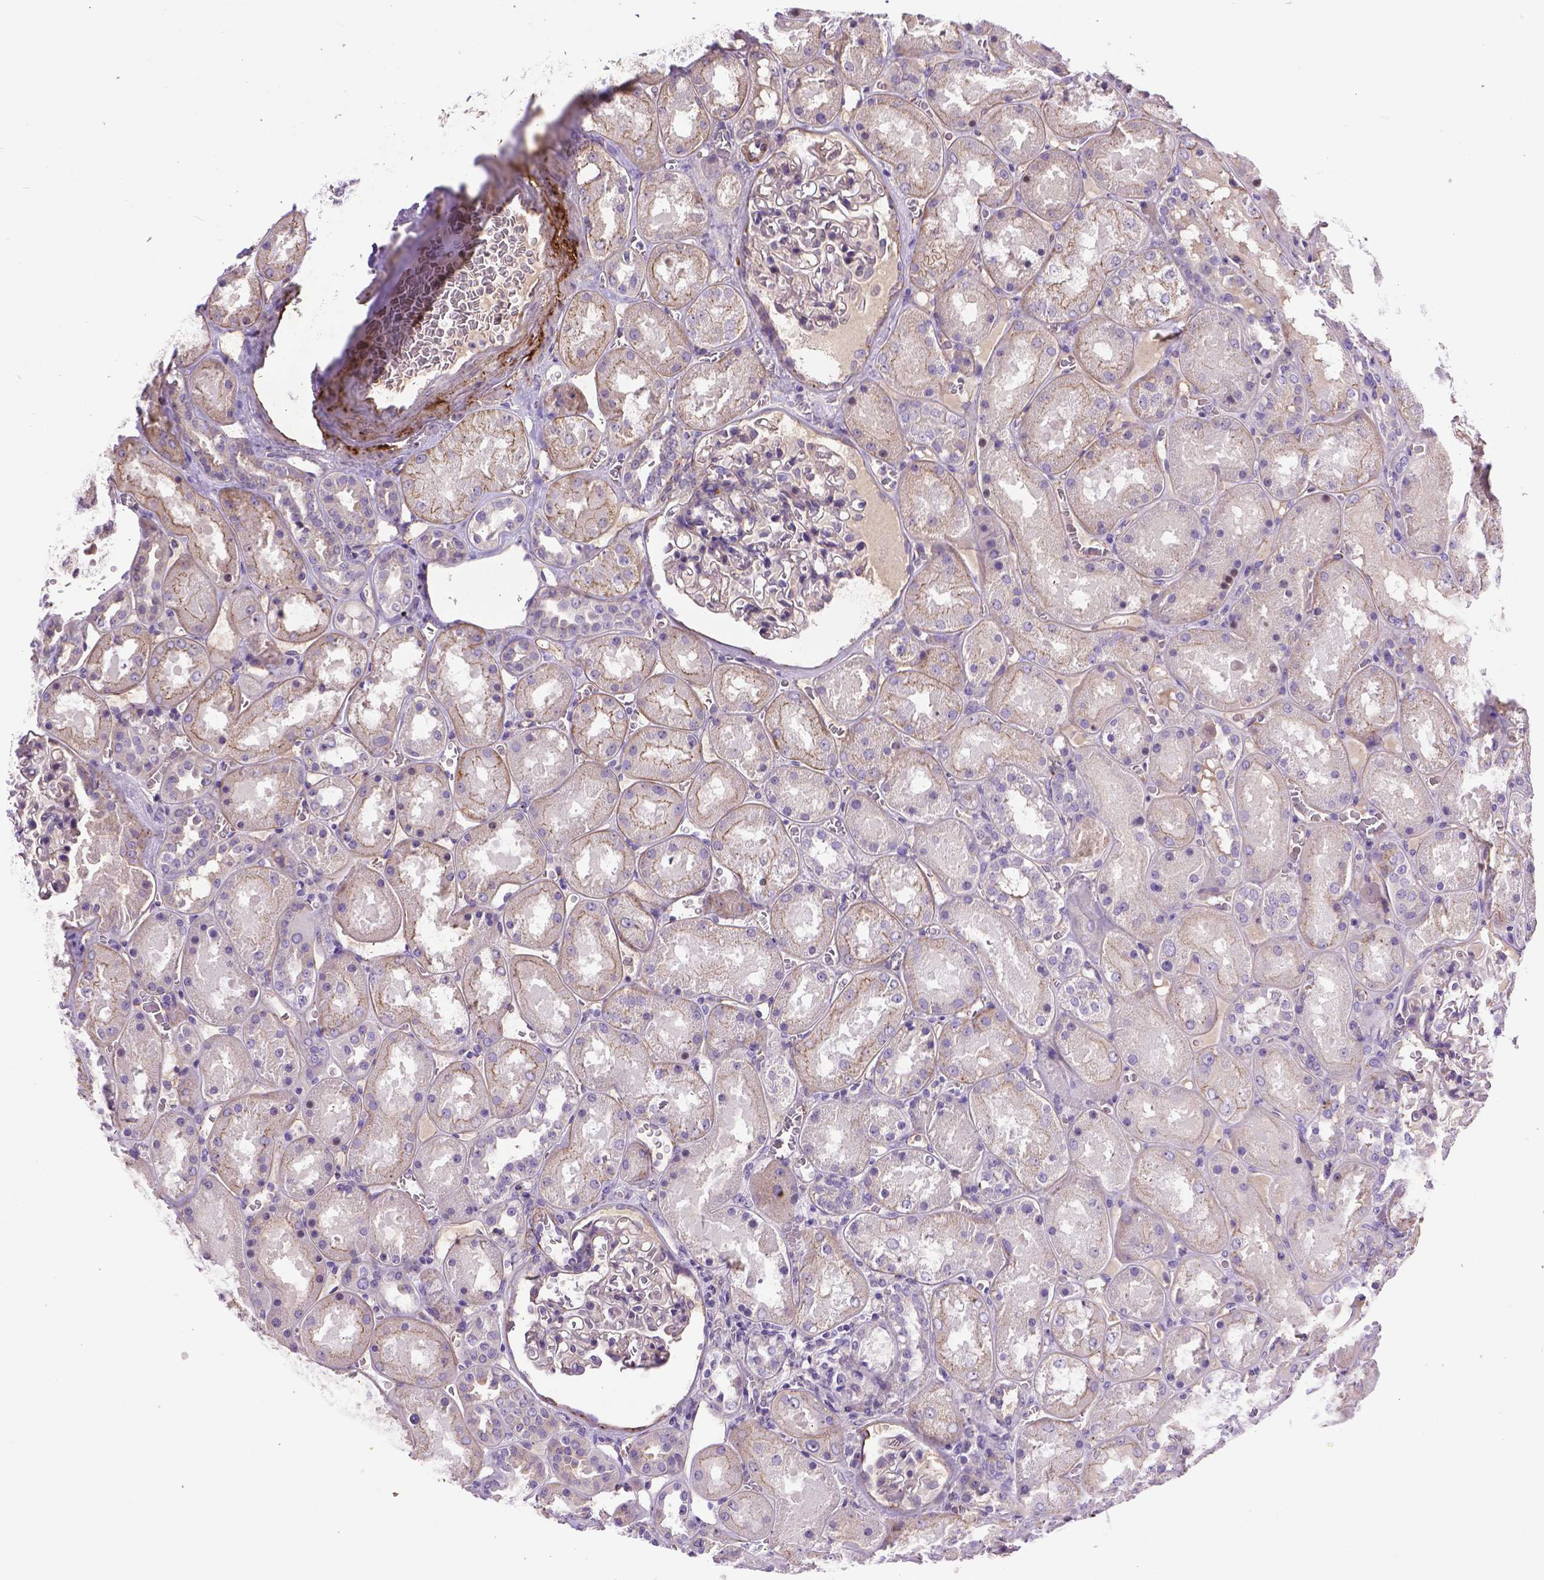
{"staining": {"intensity": "negative", "quantity": "none", "location": "none"}, "tissue": "kidney", "cell_type": "Cells in glomeruli", "image_type": "normal", "snomed": [{"axis": "morphology", "description": "Normal tissue, NOS"}, {"axis": "topography", "description": "Kidney"}], "caption": "DAB immunohistochemical staining of benign human kidney reveals no significant positivity in cells in glomeruli.", "gene": "CCER2", "patient": {"sex": "male", "age": 73}}